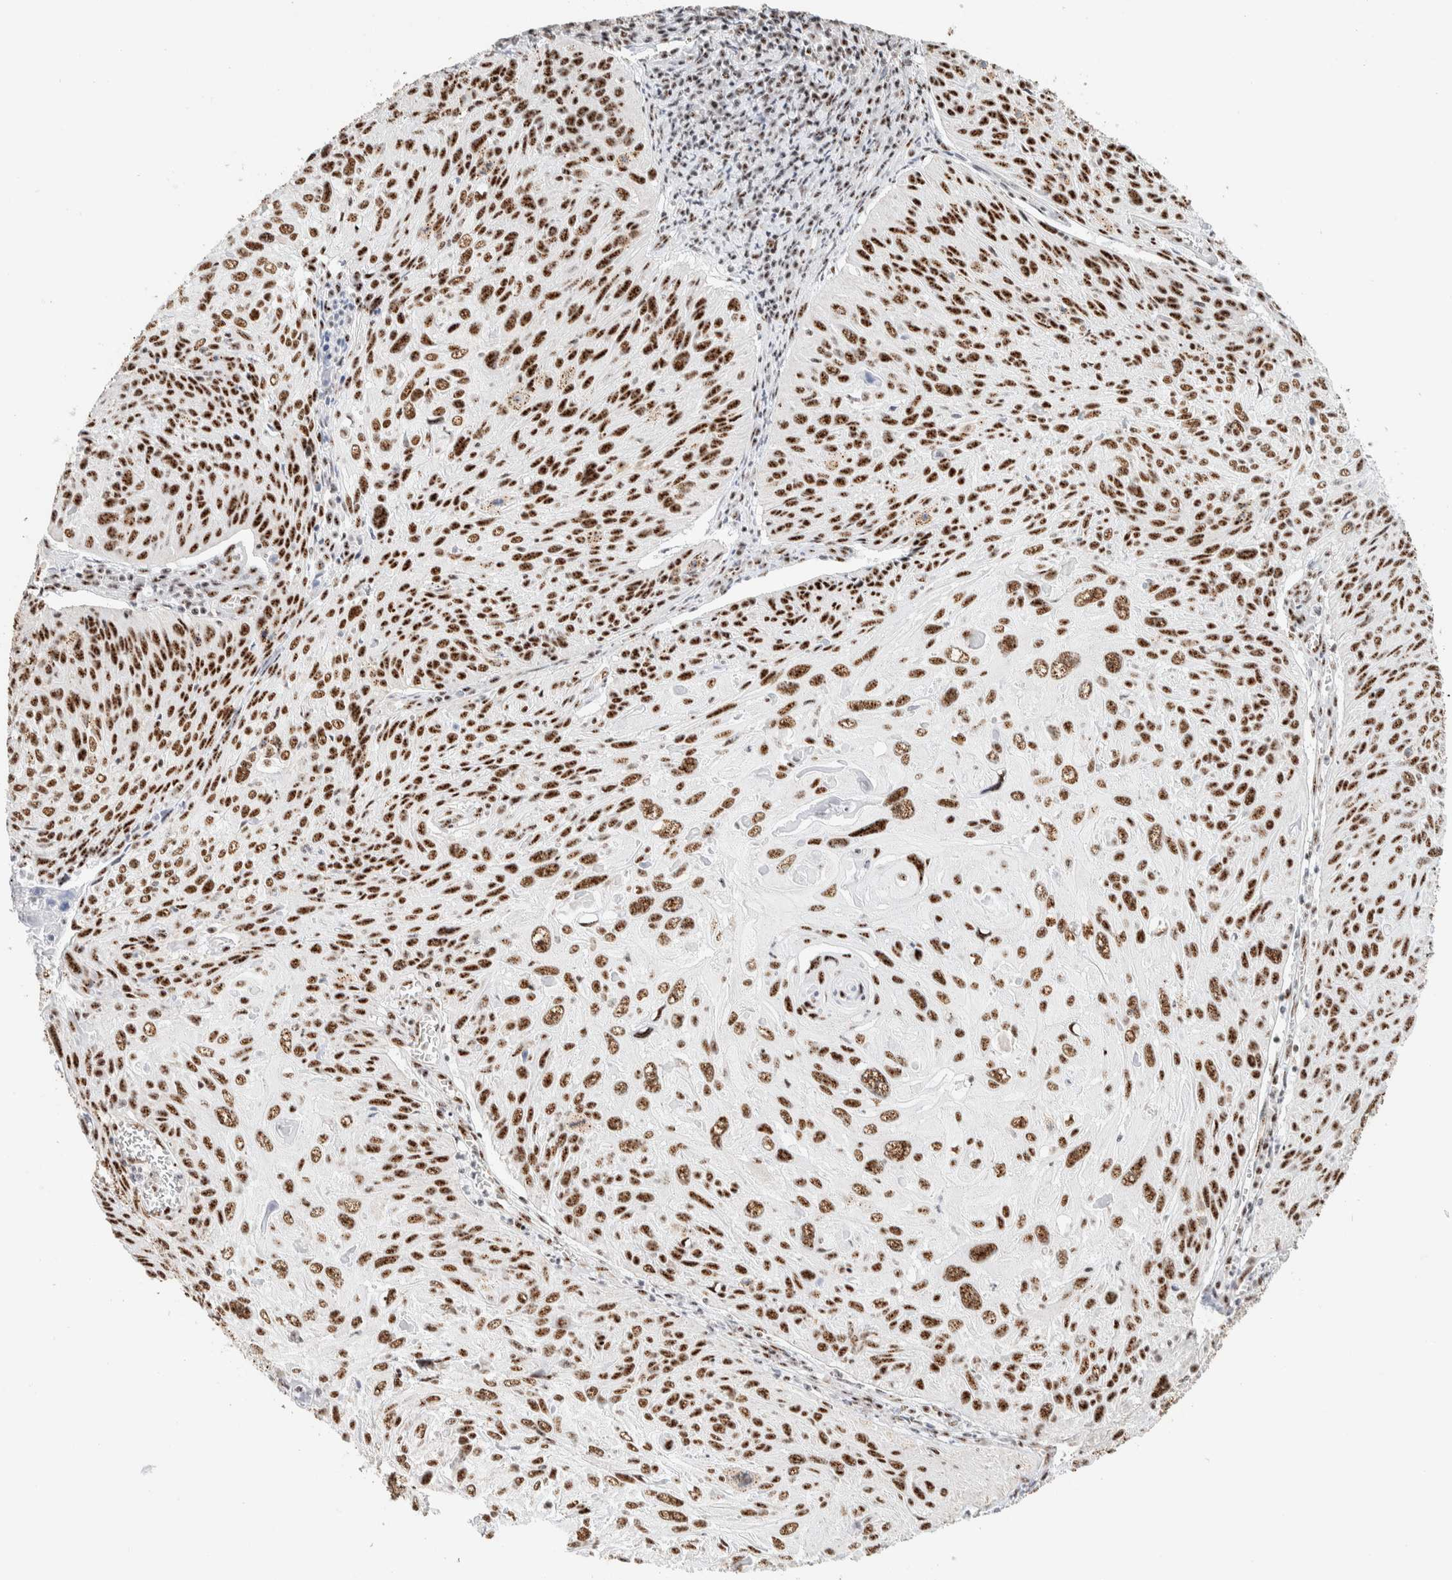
{"staining": {"intensity": "strong", "quantity": ">75%", "location": "nuclear"}, "tissue": "cervical cancer", "cell_type": "Tumor cells", "image_type": "cancer", "snomed": [{"axis": "morphology", "description": "Squamous cell carcinoma, NOS"}, {"axis": "topography", "description": "Cervix"}], "caption": "The image shows immunohistochemical staining of cervical cancer. There is strong nuclear expression is present in about >75% of tumor cells. The staining is performed using DAB brown chromogen to label protein expression. The nuclei are counter-stained blue using hematoxylin.", "gene": "SON", "patient": {"sex": "female", "age": 51}}